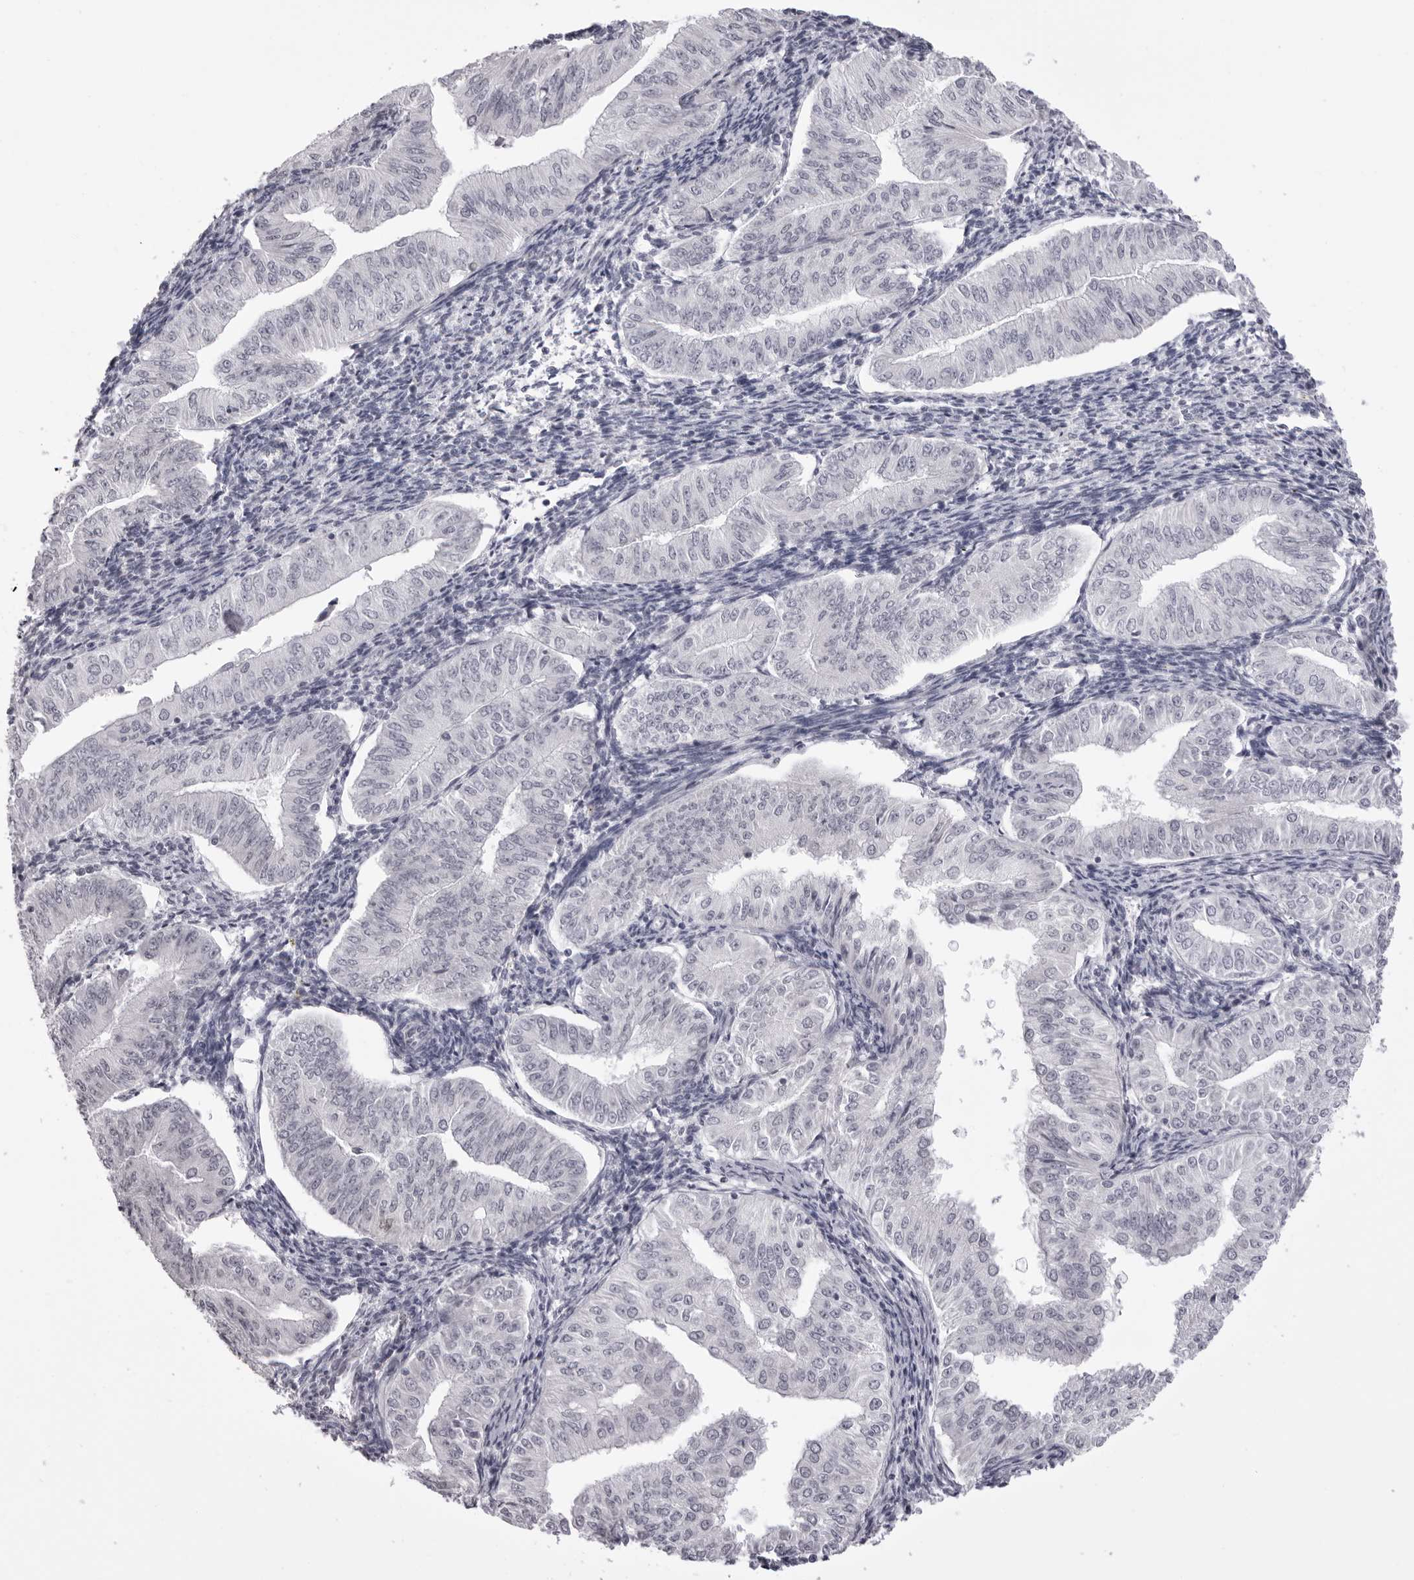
{"staining": {"intensity": "negative", "quantity": "none", "location": "none"}, "tissue": "endometrial cancer", "cell_type": "Tumor cells", "image_type": "cancer", "snomed": [{"axis": "morphology", "description": "Normal tissue, NOS"}, {"axis": "morphology", "description": "Adenocarcinoma, NOS"}, {"axis": "topography", "description": "Endometrium"}], "caption": "This is an immunohistochemistry (IHC) histopathology image of human endometrial cancer. There is no staining in tumor cells.", "gene": "MAFK", "patient": {"sex": "female", "age": 53}}